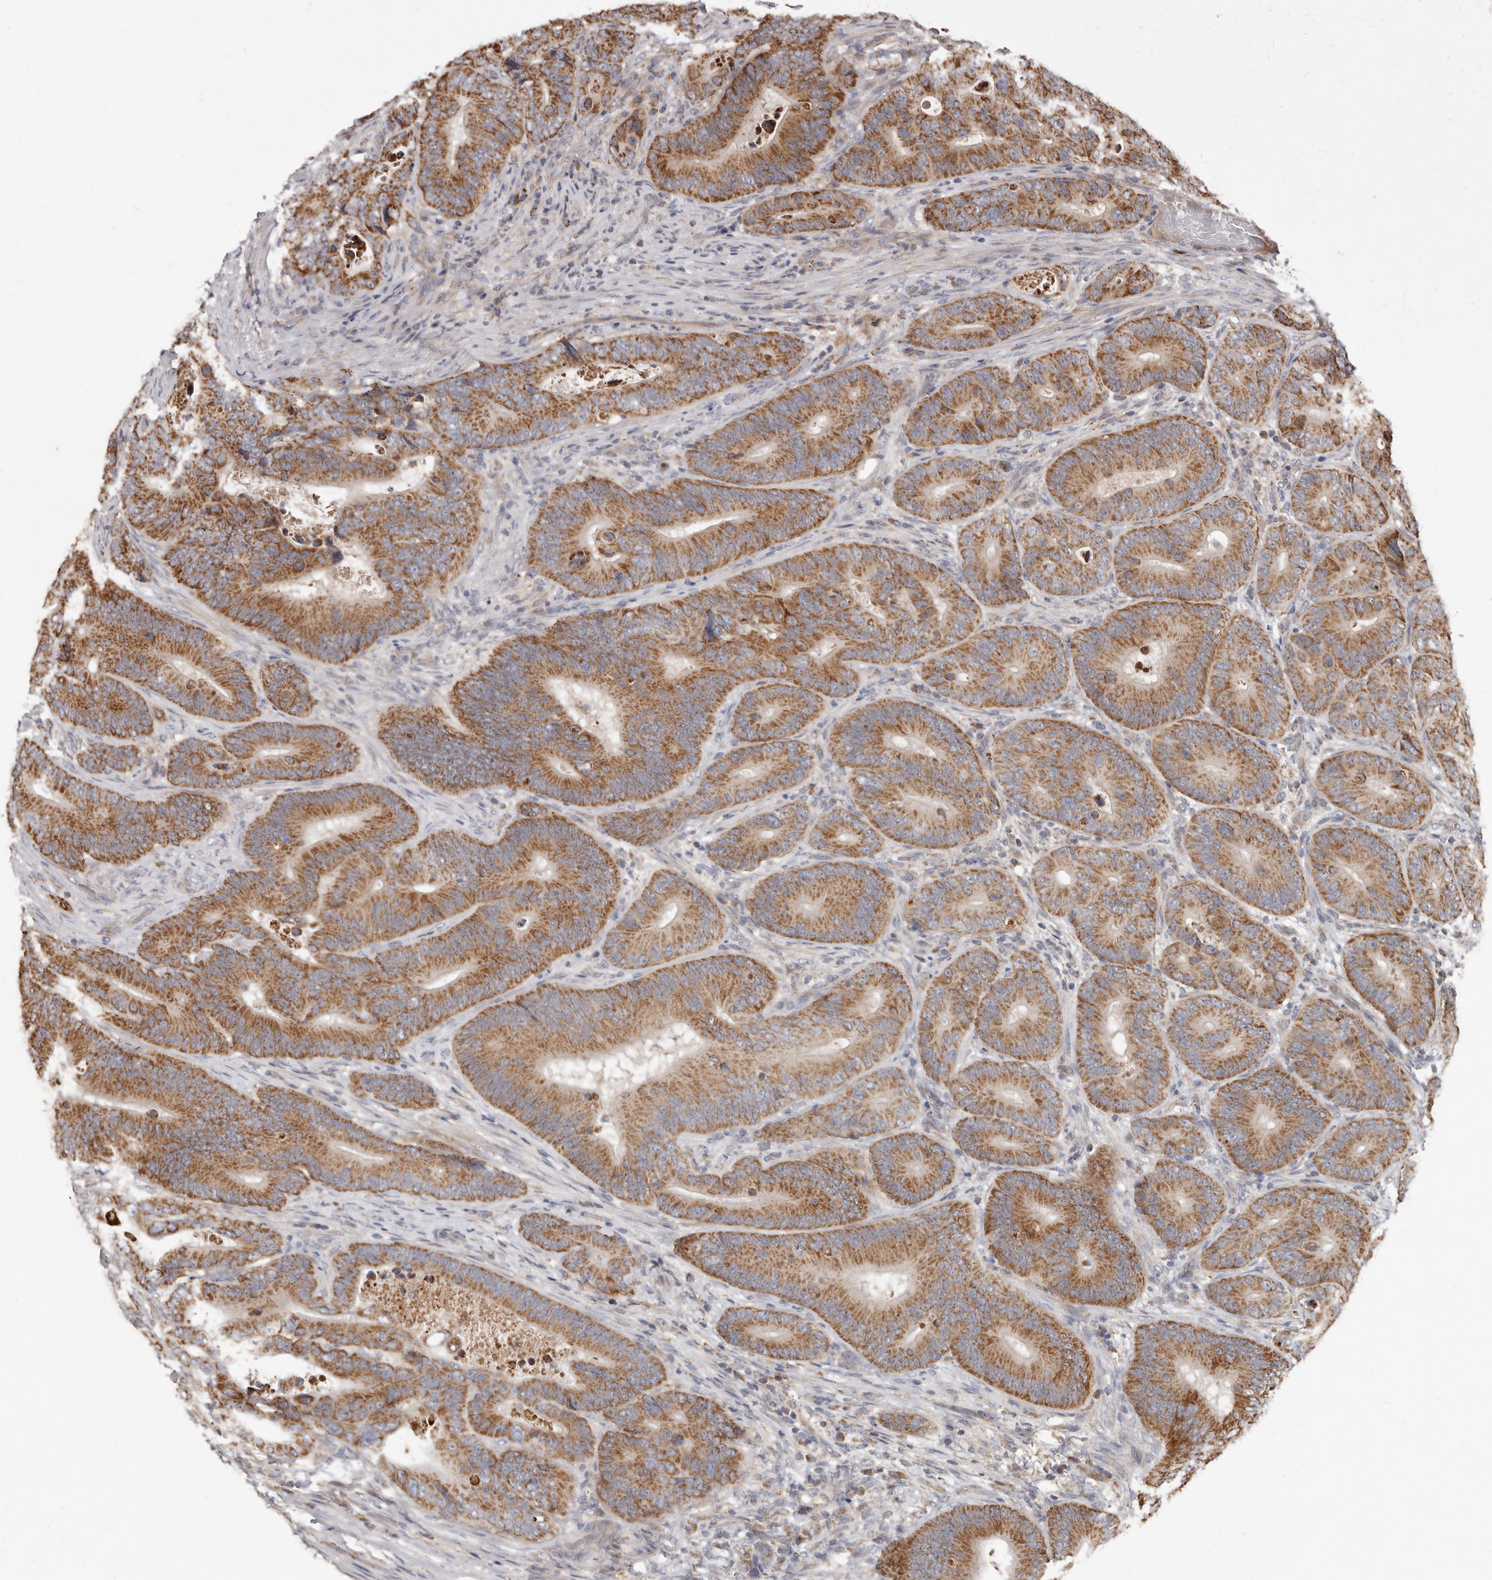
{"staining": {"intensity": "moderate", "quantity": ">75%", "location": "cytoplasmic/membranous"}, "tissue": "colorectal cancer", "cell_type": "Tumor cells", "image_type": "cancer", "snomed": [{"axis": "morphology", "description": "Adenocarcinoma, NOS"}, {"axis": "topography", "description": "Colon"}], "caption": "High-power microscopy captured an IHC photomicrograph of colorectal cancer, revealing moderate cytoplasmic/membranous expression in approximately >75% of tumor cells.", "gene": "KIF26B", "patient": {"sex": "male", "age": 83}}